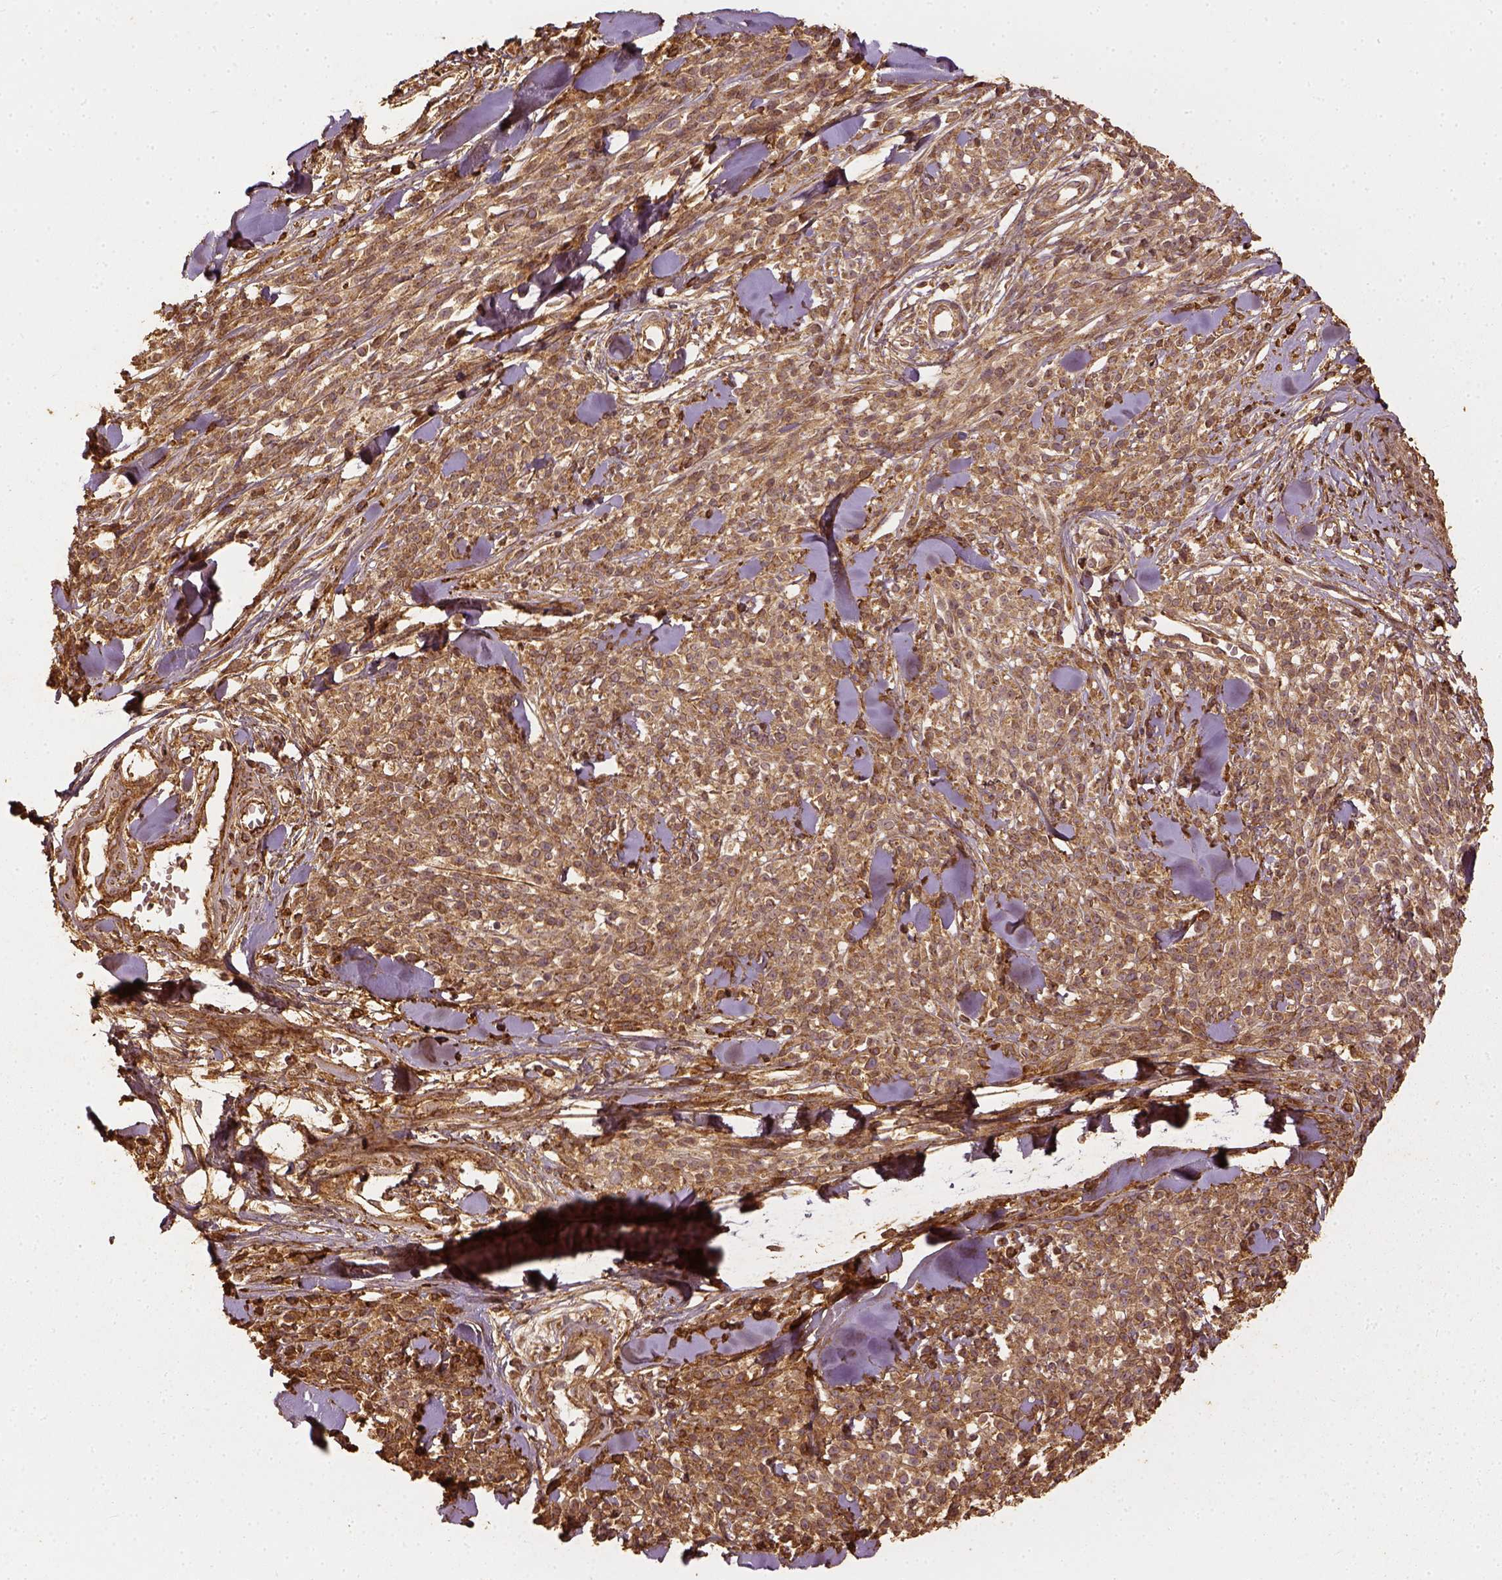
{"staining": {"intensity": "moderate", "quantity": ">75%", "location": "cytoplasmic/membranous"}, "tissue": "melanoma", "cell_type": "Tumor cells", "image_type": "cancer", "snomed": [{"axis": "morphology", "description": "Malignant melanoma, NOS"}, {"axis": "topography", "description": "Skin"}, {"axis": "topography", "description": "Skin of trunk"}], "caption": "Immunohistochemical staining of human melanoma demonstrates moderate cytoplasmic/membranous protein positivity in approximately >75% of tumor cells. (DAB (3,3'-diaminobenzidine) IHC with brightfield microscopy, high magnification).", "gene": "VEGFA", "patient": {"sex": "male", "age": 74}}